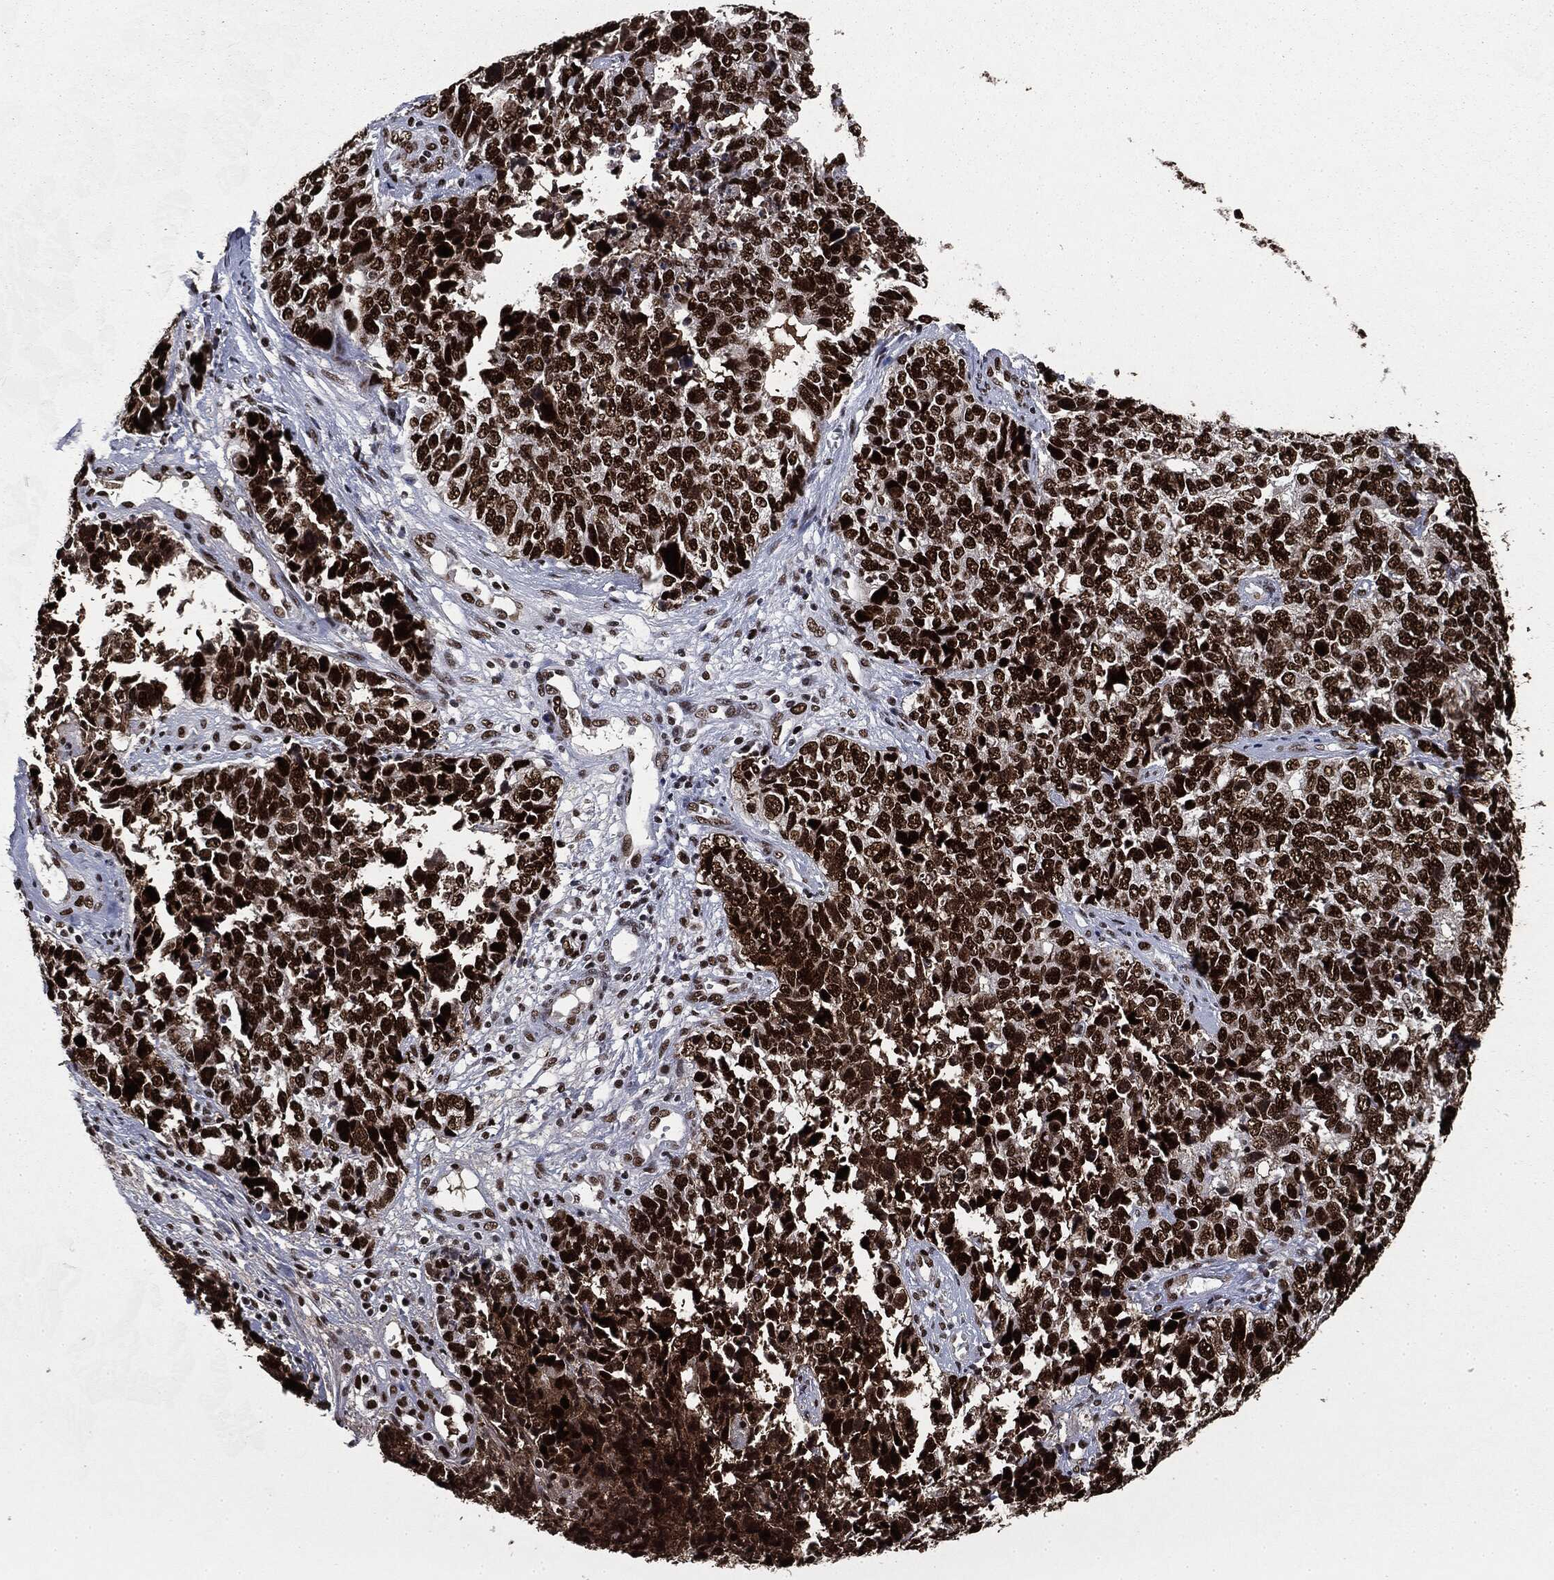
{"staining": {"intensity": "strong", "quantity": ">75%", "location": "nuclear"}, "tissue": "cervical cancer", "cell_type": "Tumor cells", "image_type": "cancer", "snomed": [{"axis": "morphology", "description": "Squamous cell carcinoma, NOS"}, {"axis": "topography", "description": "Cervix"}], "caption": "Tumor cells reveal high levels of strong nuclear expression in approximately >75% of cells in cervical cancer. Nuclei are stained in blue.", "gene": "MSH2", "patient": {"sex": "female", "age": 63}}